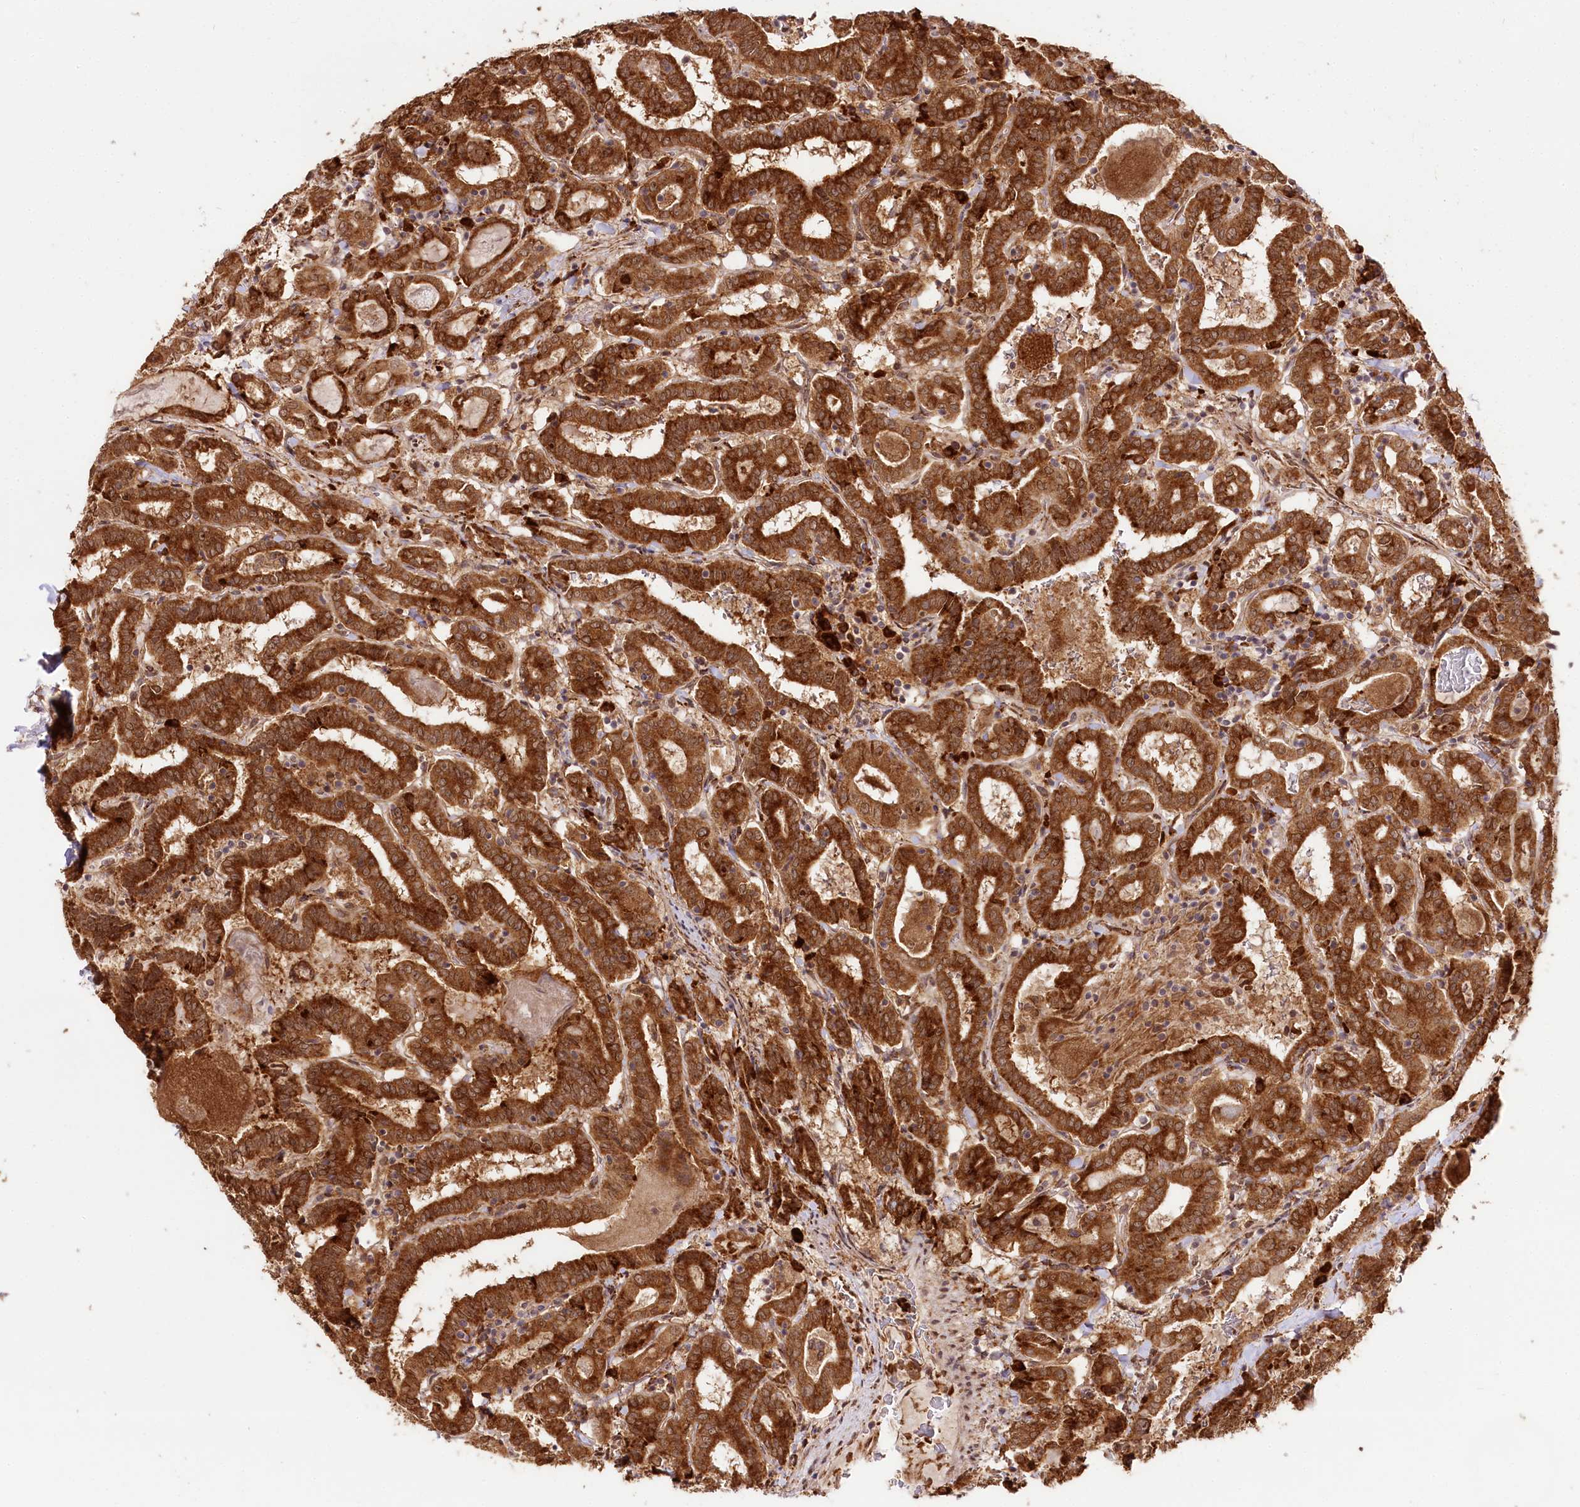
{"staining": {"intensity": "strong", "quantity": ">75%", "location": "cytoplasmic/membranous"}, "tissue": "thyroid cancer", "cell_type": "Tumor cells", "image_type": "cancer", "snomed": [{"axis": "morphology", "description": "Papillary adenocarcinoma, NOS"}, {"axis": "topography", "description": "Thyroid gland"}], "caption": "A high-resolution photomicrograph shows immunohistochemistry staining of thyroid cancer, which exhibits strong cytoplasmic/membranous expression in approximately >75% of tumor cells.", "gene": "ENSG00000144785", "patient": {"sex": "female", "age": 72}}